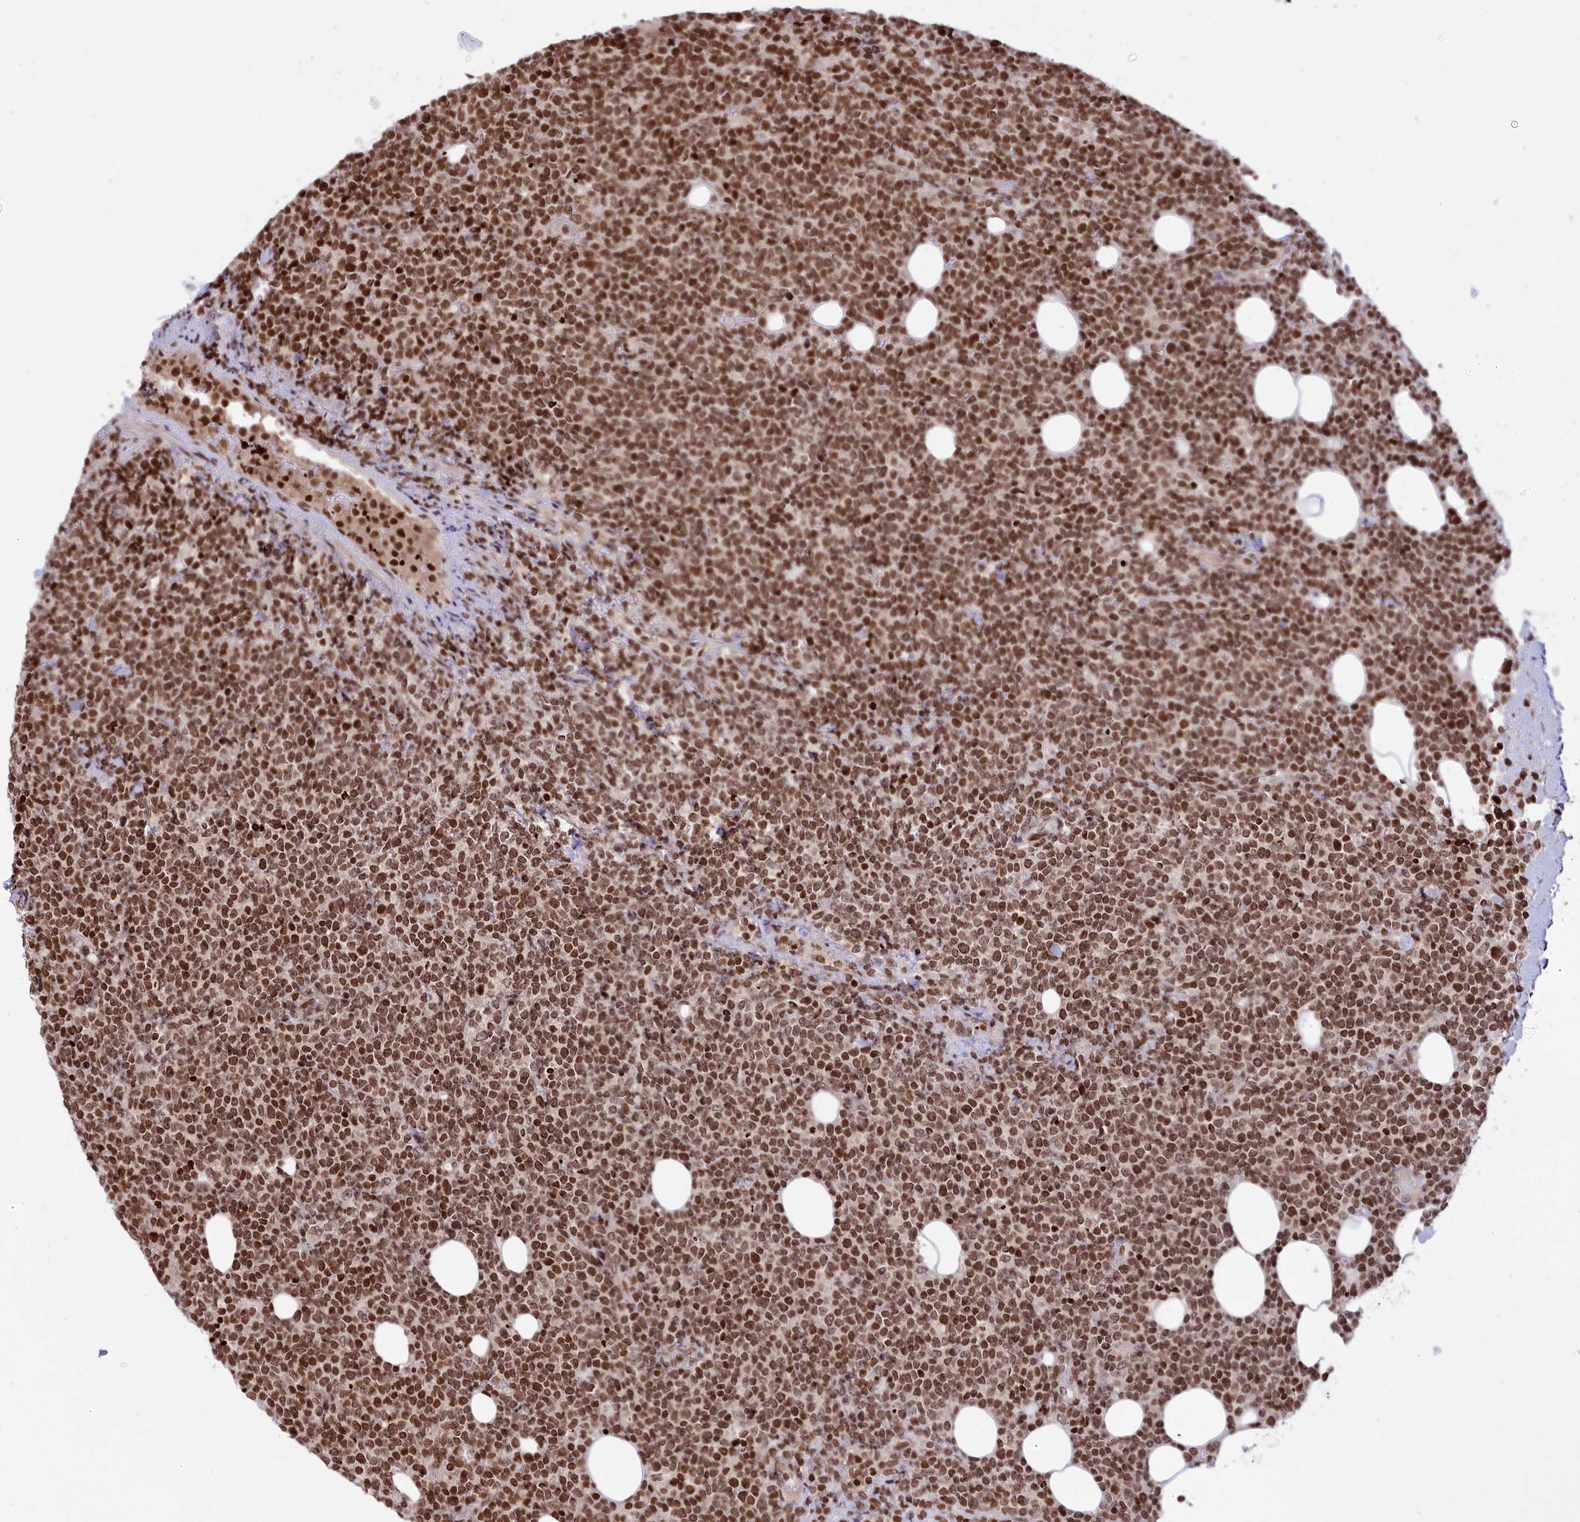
{"staining": {"intensity": "strong", "quantity": ">75%", "location": "nuclear"}, "tissue": "lymphoma", "cell_type": "Tumor cells", "image_type": "cancer", "snomed": [{"axis": "morphology", "description": "Malignant lymphoma, non-Hodgkin's type, High grade"}, {"axis": "topography", "description": "Lymph node"}], "caption": "Human malignant lymphoma, non-Hodgkin's type (high-grade) stained with a protein marker reveals strong staining in tumor cells.", "gene": "TET2", "patient": {"sex": "male", "age": 61}}